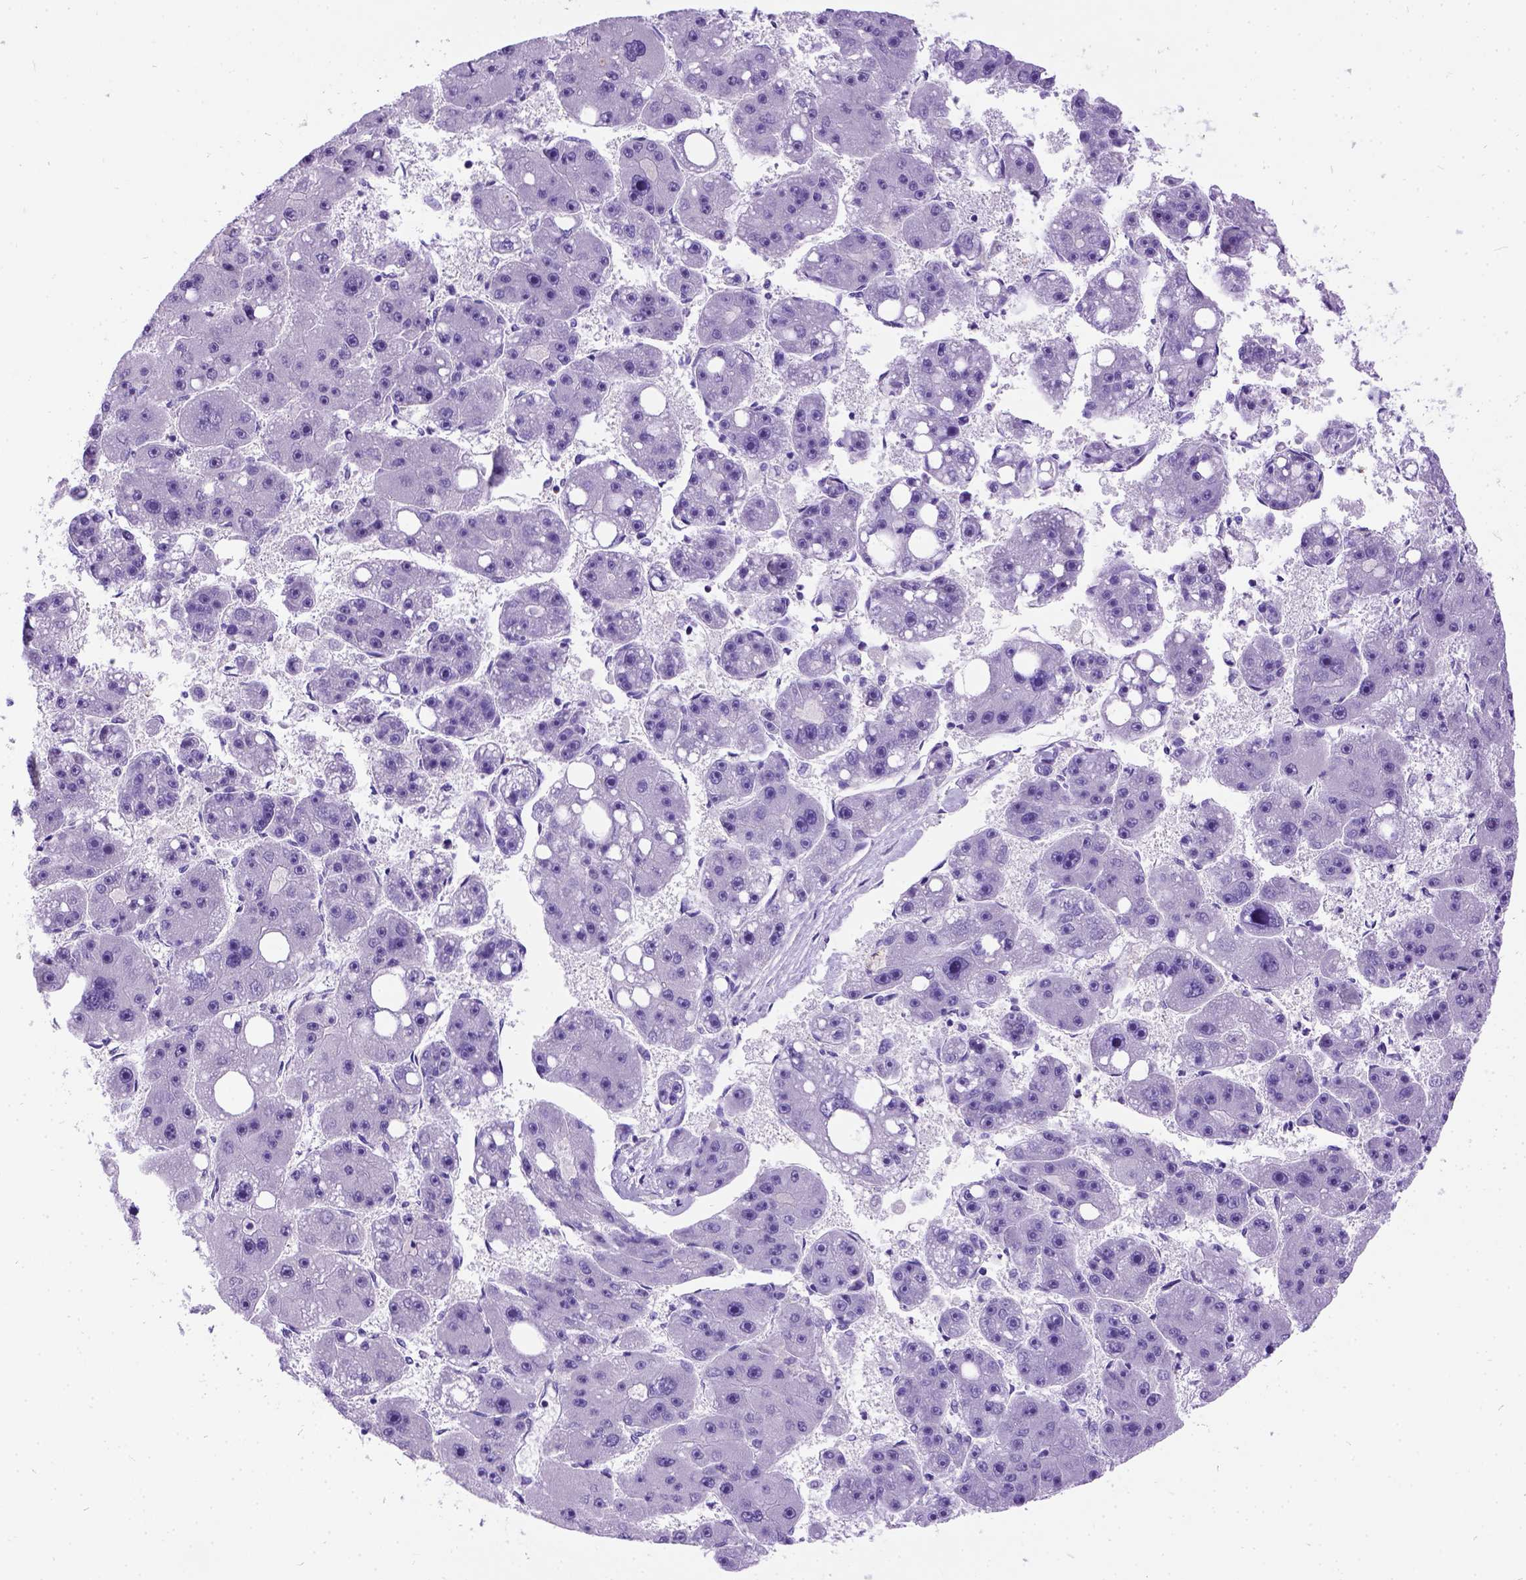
{"staining": {"intensity": "negative", "quantity": "none", "location": "none"}, "tissue": "liver cancer", "cell_type": "Tumor cells", "image_type": "cancer", "snomed": [{"axis": "morphology", "description": "Carcinoma, Hepatocellular, NOS"}, {"axis": "topography", "description": "Liver"}], "caption": "Human liver cancer stained for a protein using IHC displays no staining in tumor cells.", "gene": "PRG2", "patient": {"sex": "female", "age": 61}}